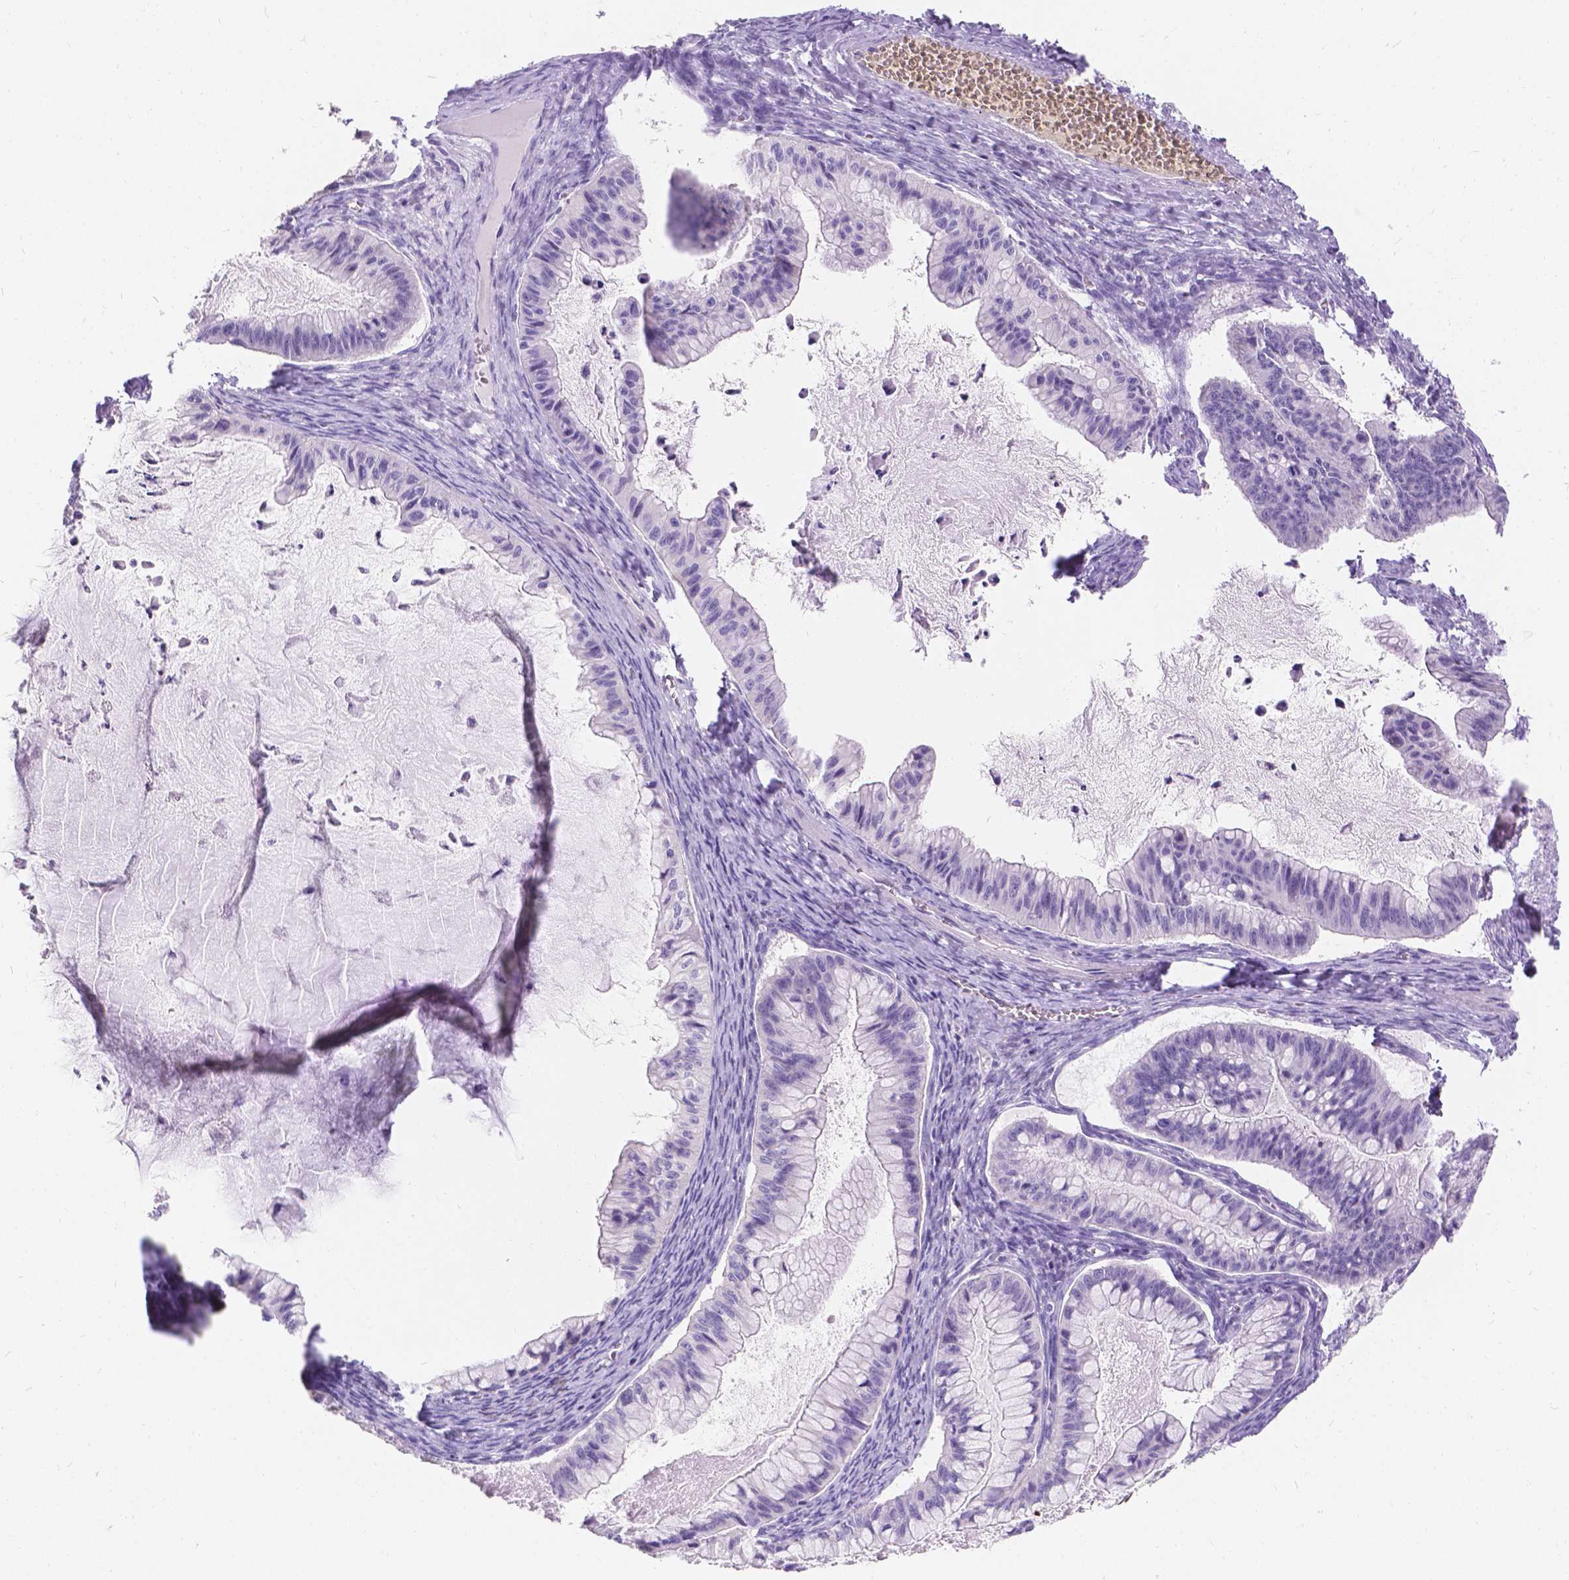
{"staining": {"intensity": "negative", "quantity": "none", "location": "none"}, "tissue": "ovarian cancer", "cell_type": "Tumor cells", "image_type": "cancer", "snomed": [{"axis": "morphology", "description": "Cystadenocarcinoma, mucinous, NOS"}, {"axis": "topography", "description": "Ovary"}], "caption": "A histopathology image of human ovarian cancer (mucinous cystadenocarcinoma) is negative for staining in tumor cells.", "gene": "GNRHR", "patient": {"sex": "female", "age": 72}}